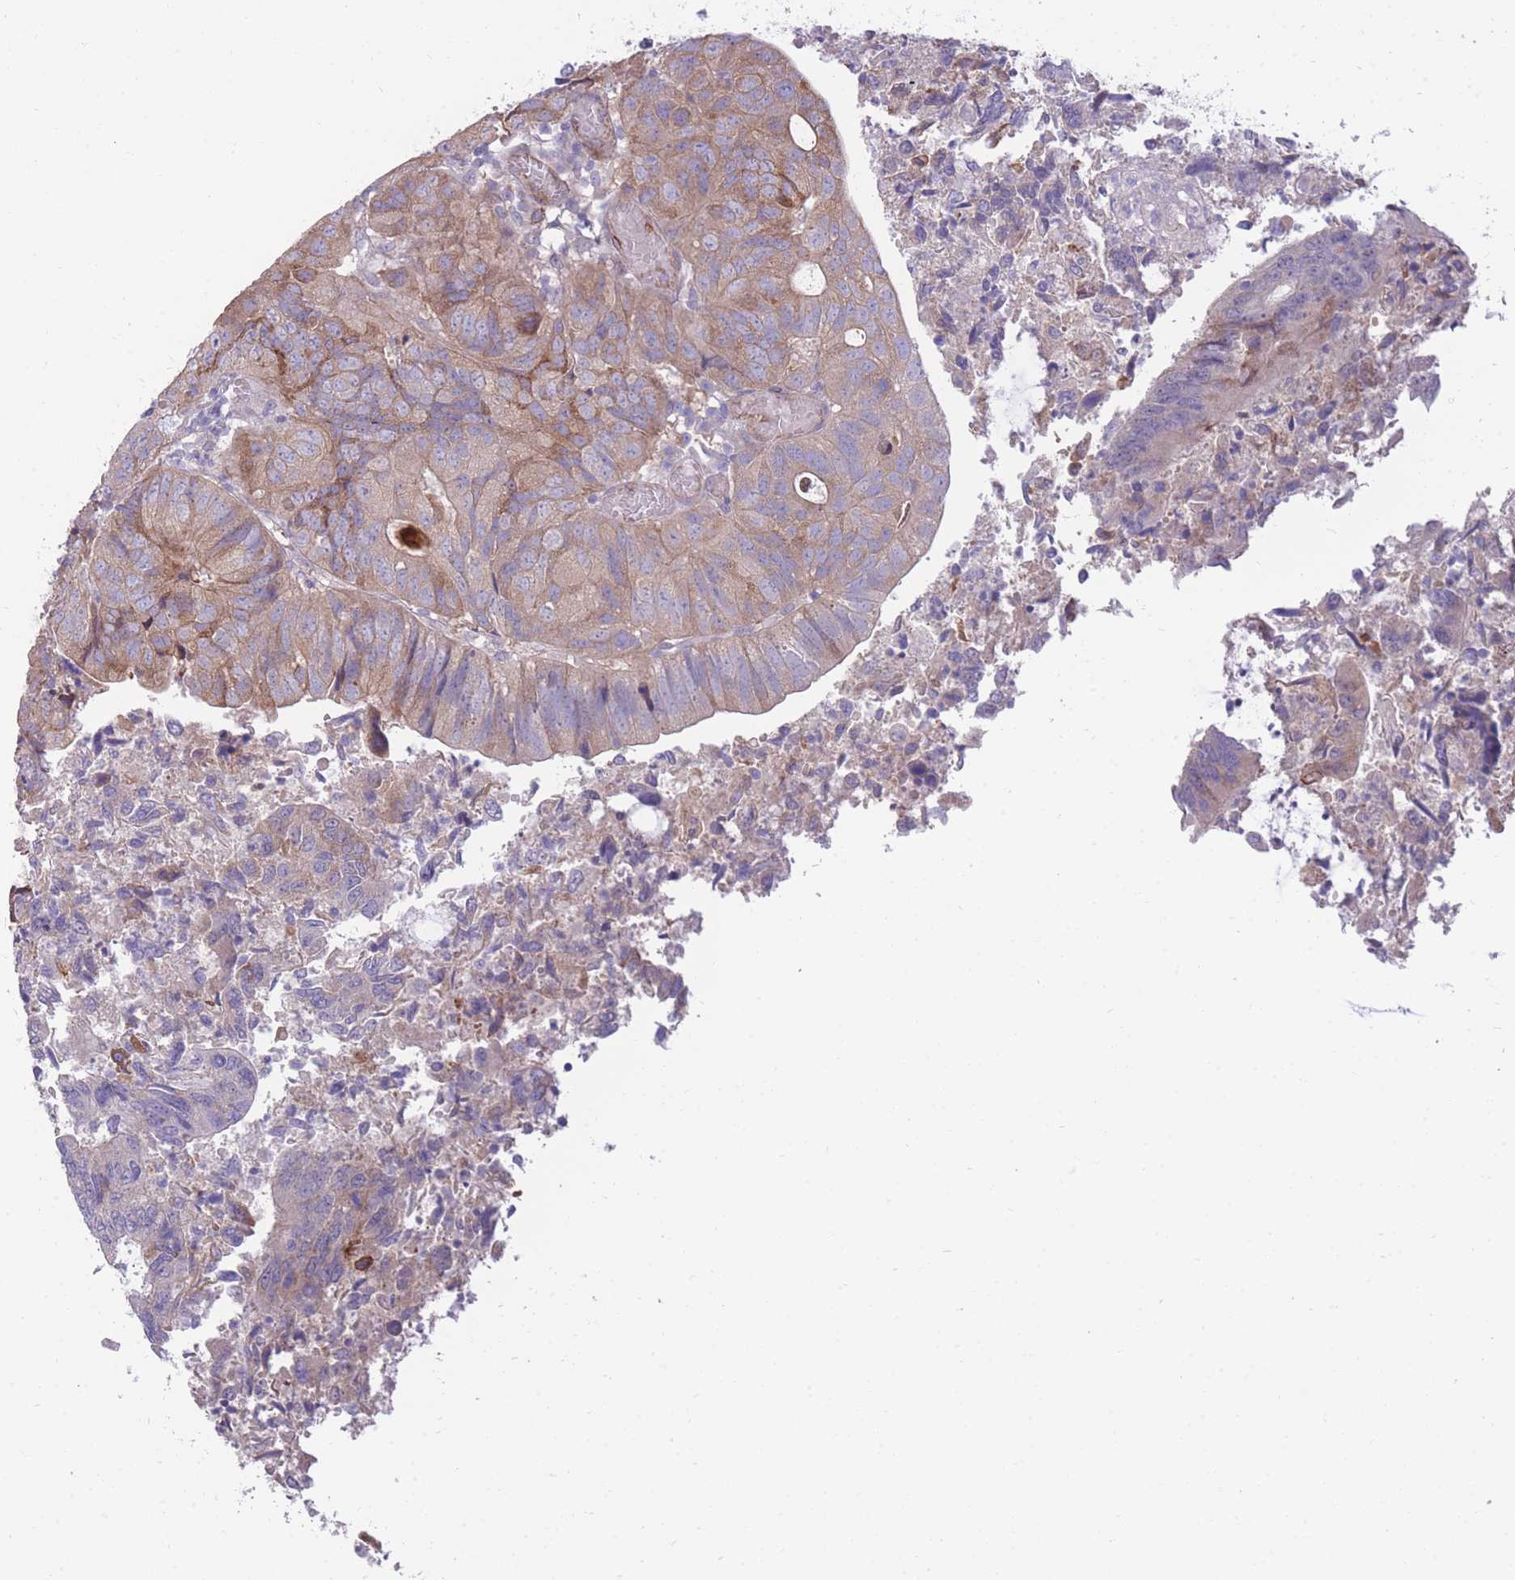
{"staining": {"intensity": "moderate", "quantity": "25%-75%", "location": "cytoplasmic/membranous"}, "tissue": "colorectal cancer", "cell_type": "Tumor cells", "image_type": "cancer", "snomed": [{"axis": "morphology", "description": "Adenocarcinoma, NOS"}, {"axis": "topography", "description": "Colon"}], "caption": "Adenocarcinoma (colorectal) stained with IHC displays moderate cytoplasmic/membranous positivity in about 25%-75% of tumor cells.", "gene": "RGS11", "patient": {"sex": "female", "age": 67}}